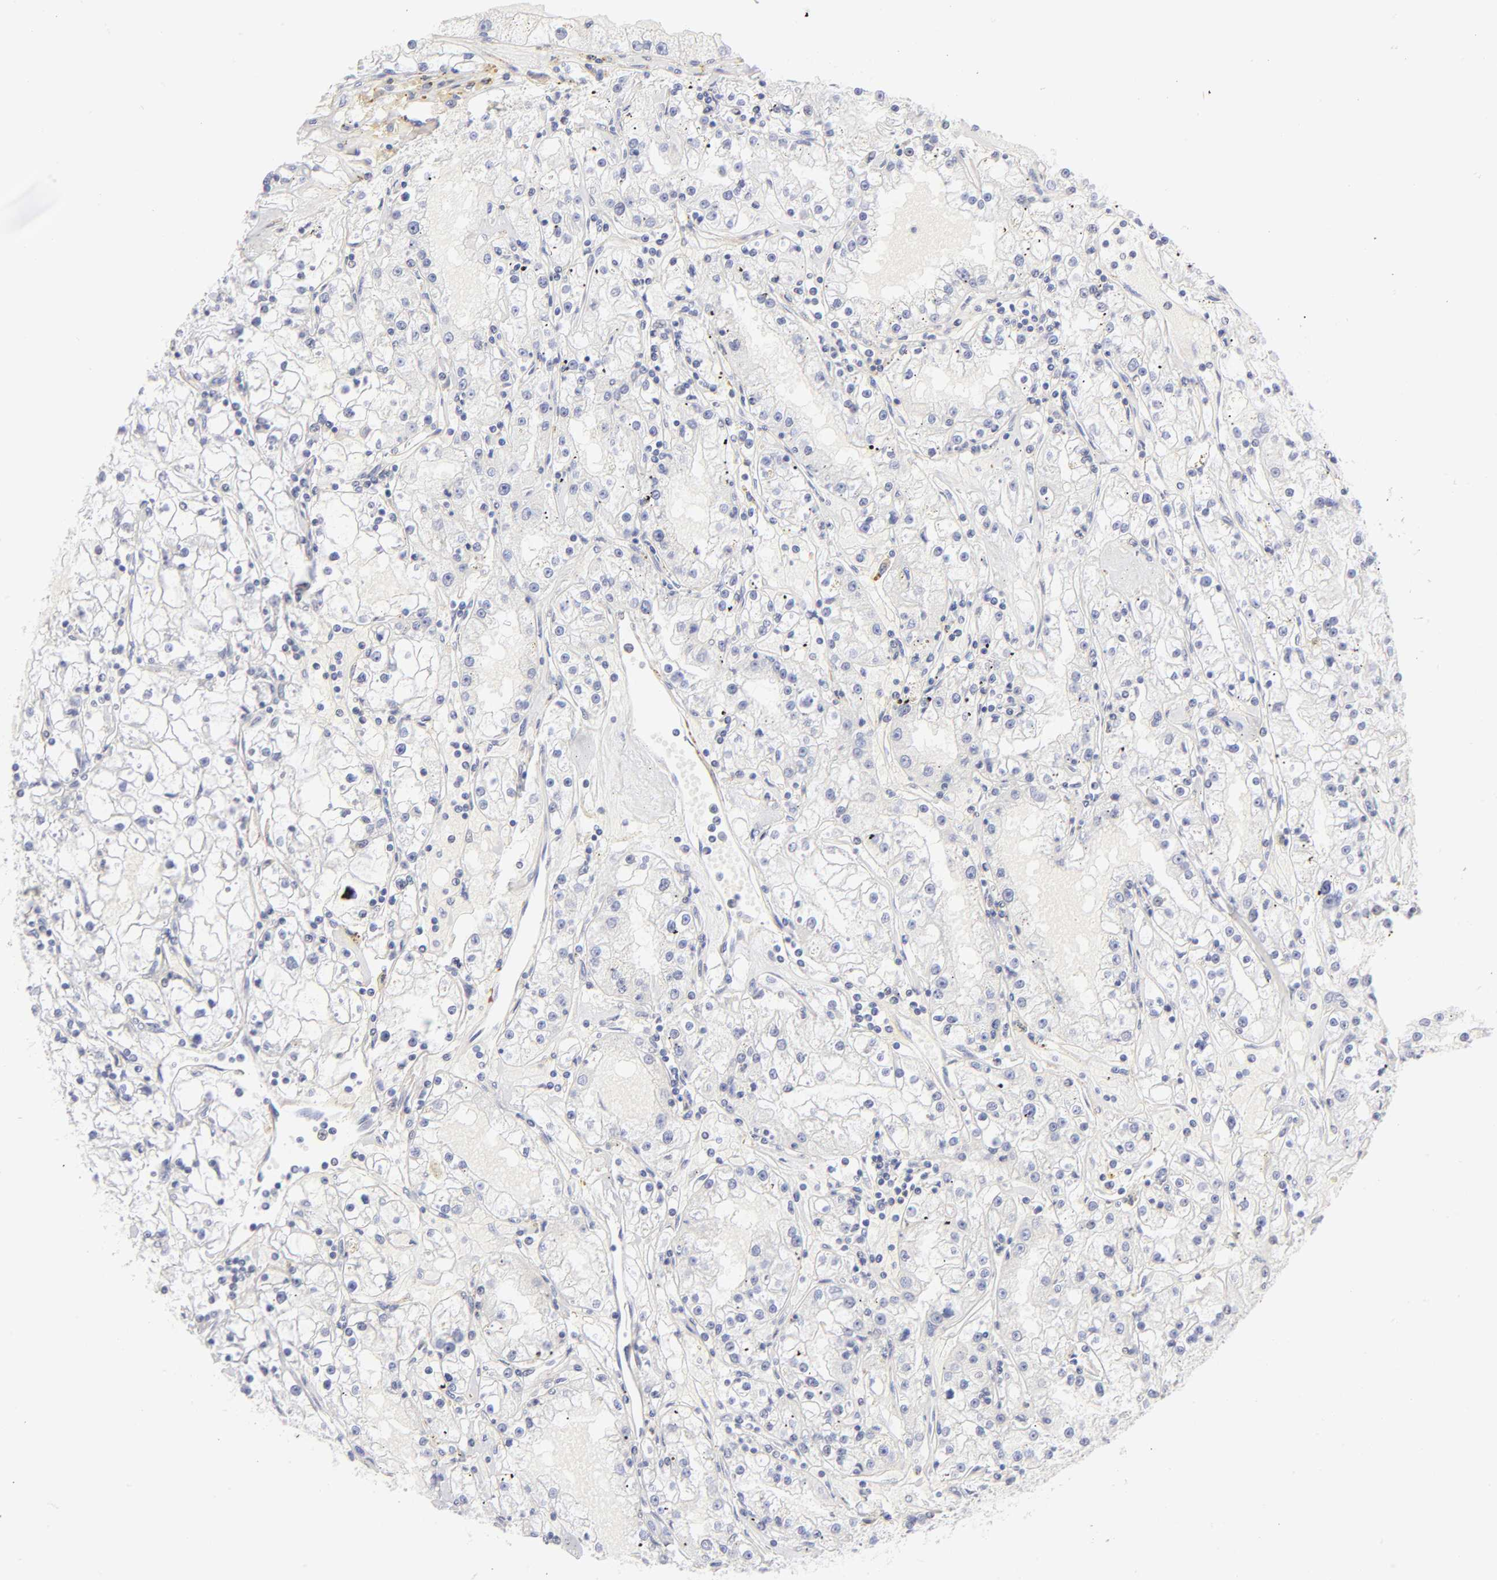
{"staining": {"intensity": "negative", "quantity": "none", "location": "none"}, "tissue": "renal cancer", "cell_type": "Tumor cells", "image_type": "cancer", "snomed": [{"axis": "morphology", "description": "Adenocarcinoma, NOS"}, {"axis": "topography", "description": "Kidney"}], "caption": "DAB (3,3'-diaminobenzidine) immunohistochemical staining of renal adenocarcinoma displays no significant positivity in tumor cells.", "gene": "ACTA2", "patient": {"sex": "male", "age": 56}}